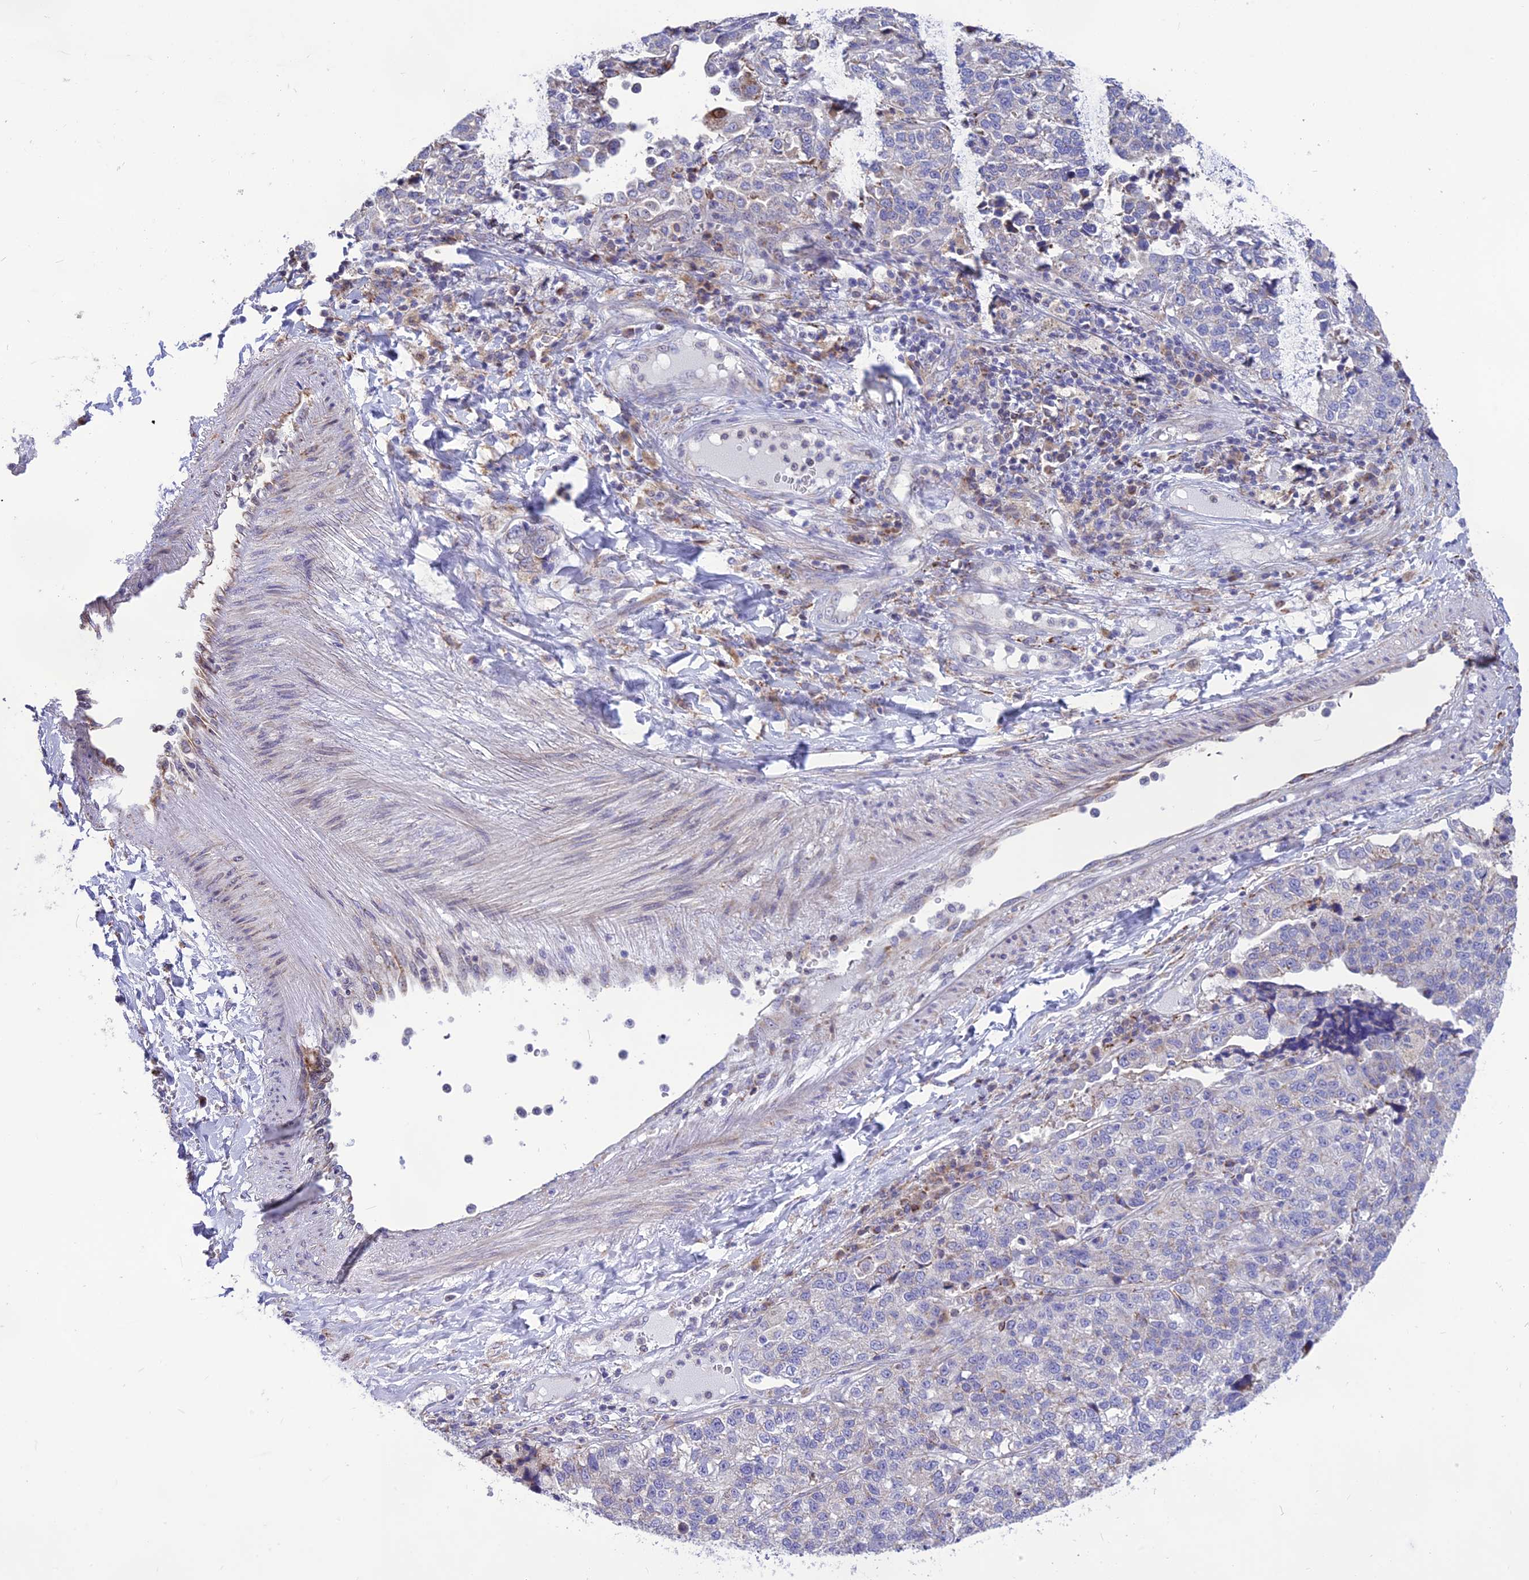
{"staining": {"intensity": "negative", "quantity": "none", "location": "none"}, "tissue": "lung cancer", "cell_type": "Tumor cells", "image_type": "cancer", "snomed": [{"axis": "morphology", "description": "Adenocarcinoma, NOS"}, {"axis": "topography", "description": "Lung"}], "caption": "DAB (3,3'-diaminobenzidine) immunohistochemical staining of lung cancer (adenocarcinoma) reveals no significant positivity in tumor cells.", "gene": "DOC2B", "patient": {"sex": "male", "age": 49}}